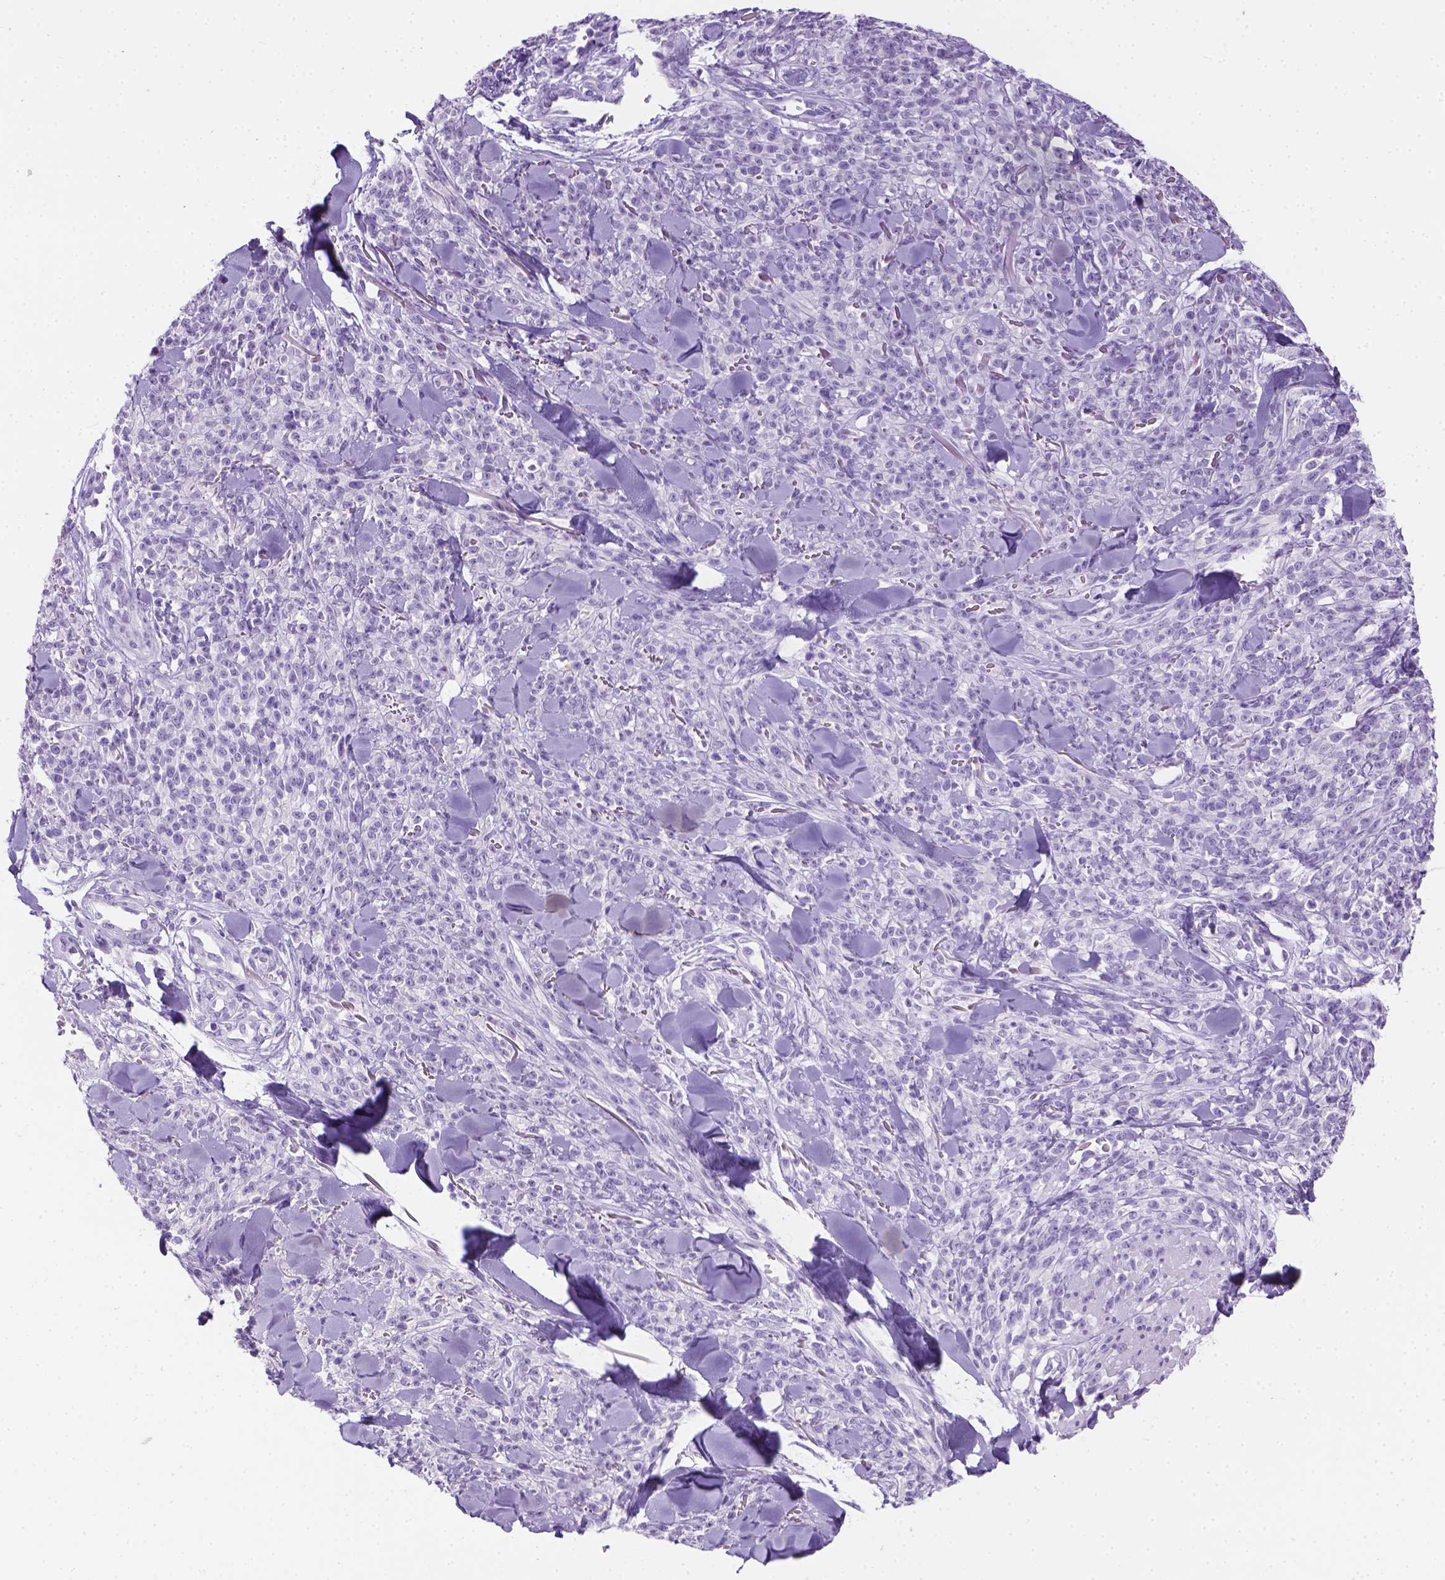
{"staining": {"intensity": "negative", "quantity": "none", "location": "none"}, "tissue": "melanoma", "cell_type": "Tumor cells", "image_type": "cancer", "snomed": [{"axis": "morphology", "description": "Malignant melanoma, NOS"}, {"axis": "topography", "description": "Skin"}, {"axis": "topography", "description": "Skin of trunk"}], "caption": "Photomicrograph shows no protein expression in tumor cells of melanoma tissue.", "gene": "TMEM38A", "patient": {"sex": "male", "age": 74}}